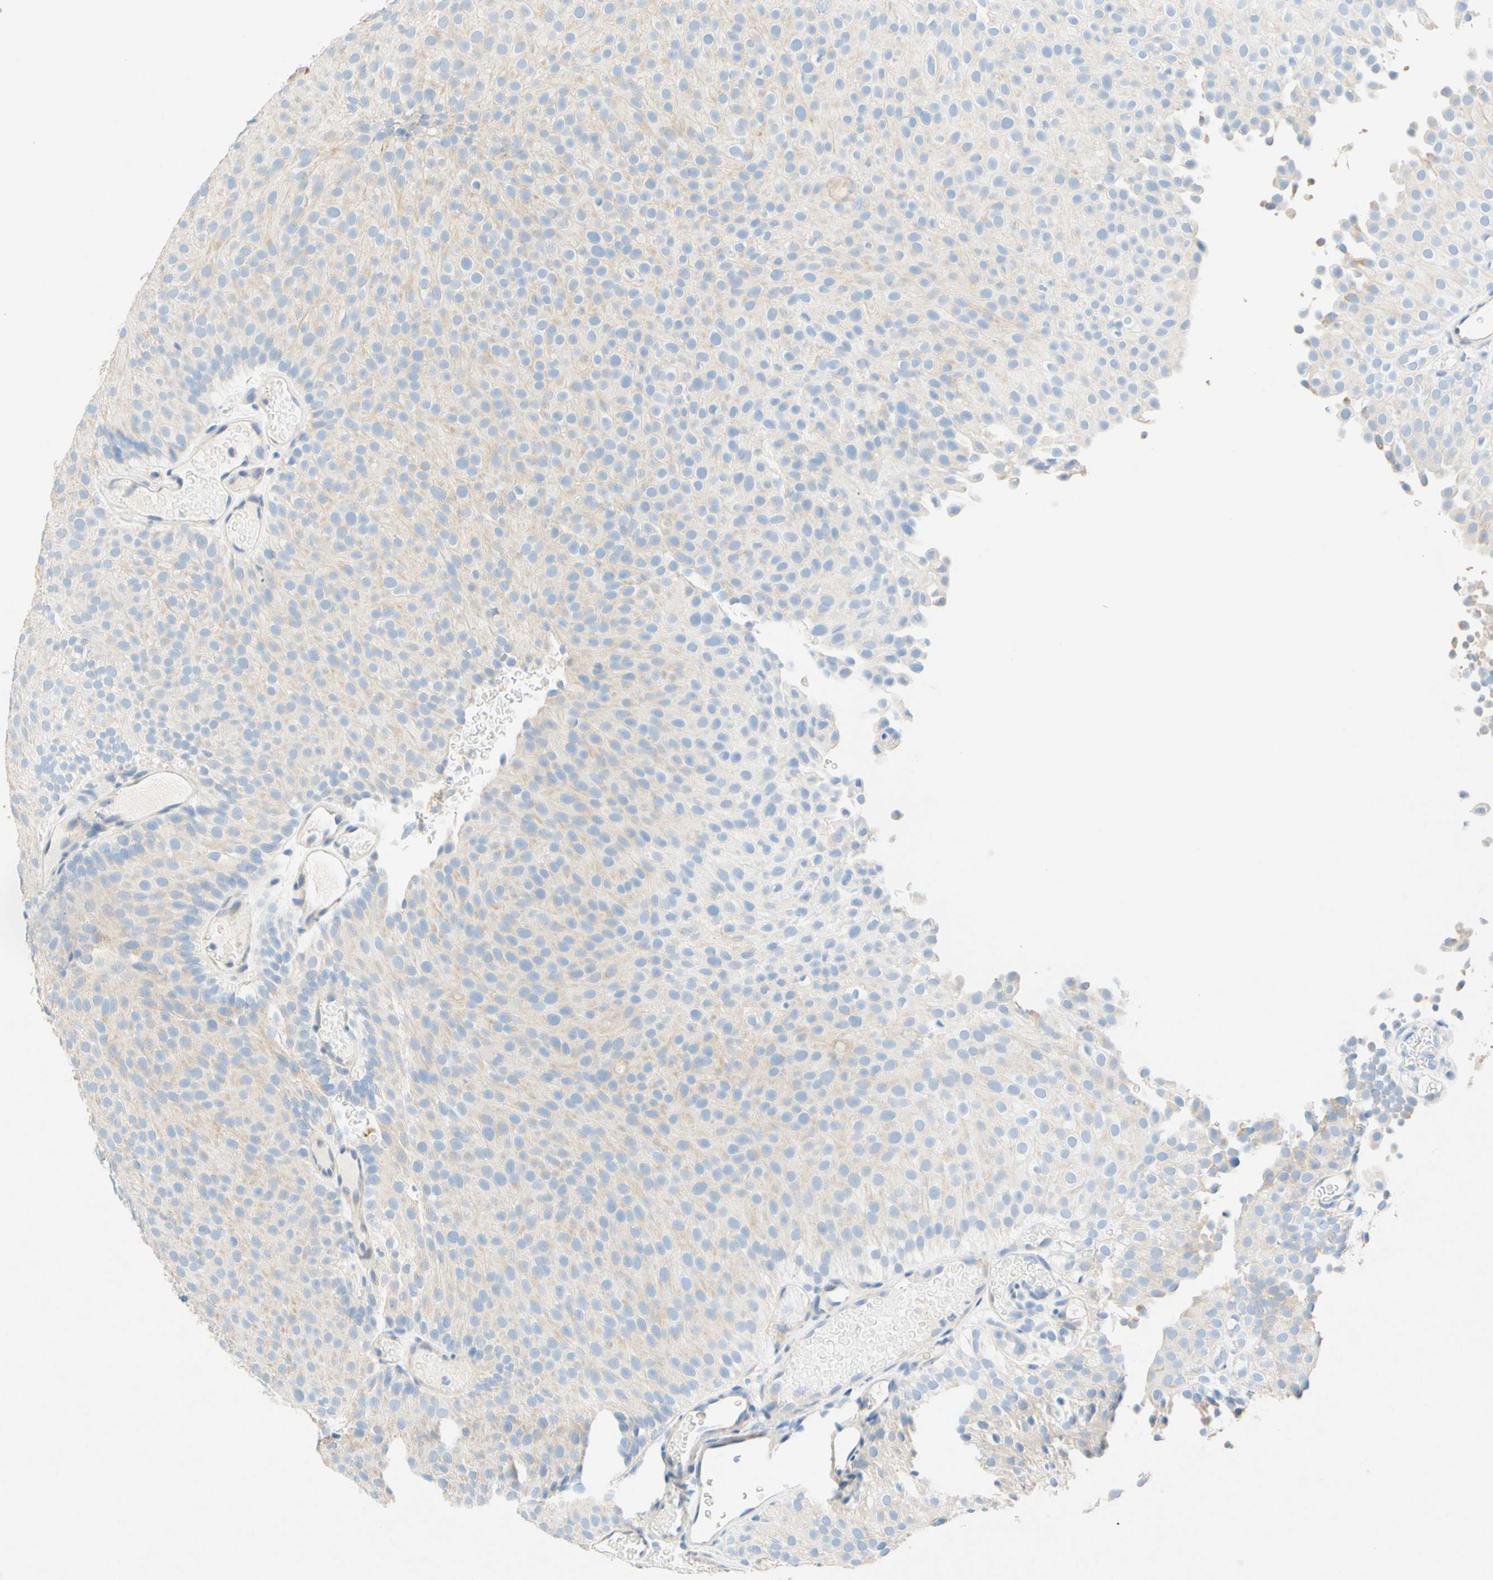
{"staining": {"intensity": "weak", "quantity": "25%-75%", "location": "cytoplasmic/membranous"}, "tissue": "urothelial cancer", "cell_type": "Tumor cells", "image_type": "cancer", "snomed": [{"axis": "morphology", "description": "Urothelial carcinoma, Low grade"}, {"axis": "topography", "description": "Urinary bladder"}], "caption": "Immunohistochemical staining of urothelial cancer demonstrates low levels of weak cytoplasmic/membranous positivity in about 25%-75% of tumor cells.", "gene": "SLC46A1", "patient": {"sex": "male", "age": 78}}